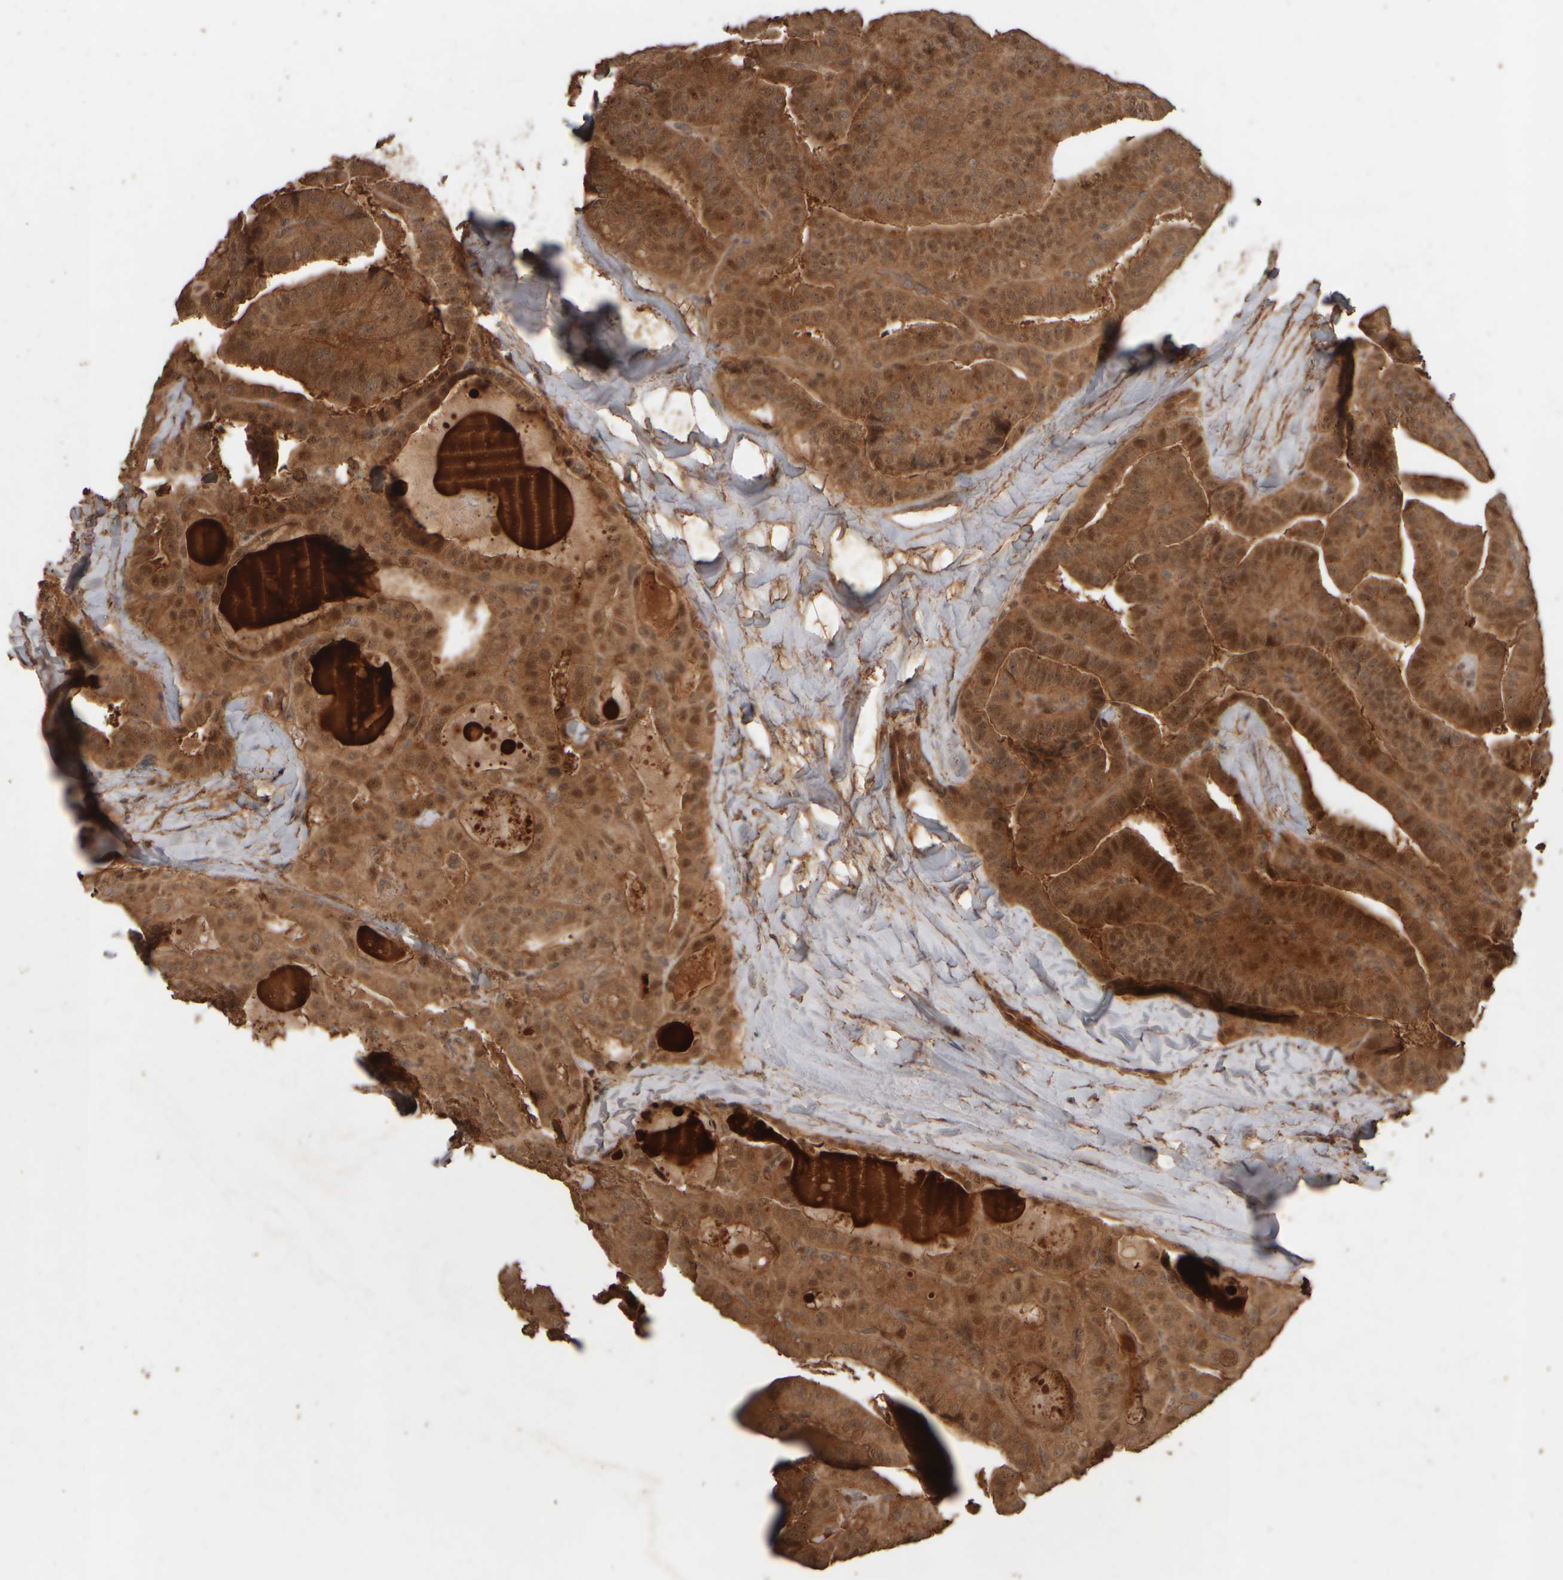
{"staining": {"intensity": "moderate", "quantity": ">75%", "location": "cytoplasmic/membranous,nuclear"}, "tissue": "thyroid cancer", "cell_type": "Tumor cells", "image_type": "cancer", "snomed": [{"axis": "morphology", "description": "Papillary adenocarcinoma, NOS"}, {"axis": "topography", "description": "Thyroid gland"}], "caption": "Moderate cytoplasmic/membranous and nuclear positivity is present in approximately >75% of tumor cells in thyroid cancer (papillary adenocarcinoma).", "gene": "SPHK1", "patient": {"sex": "male", "age": 77}}